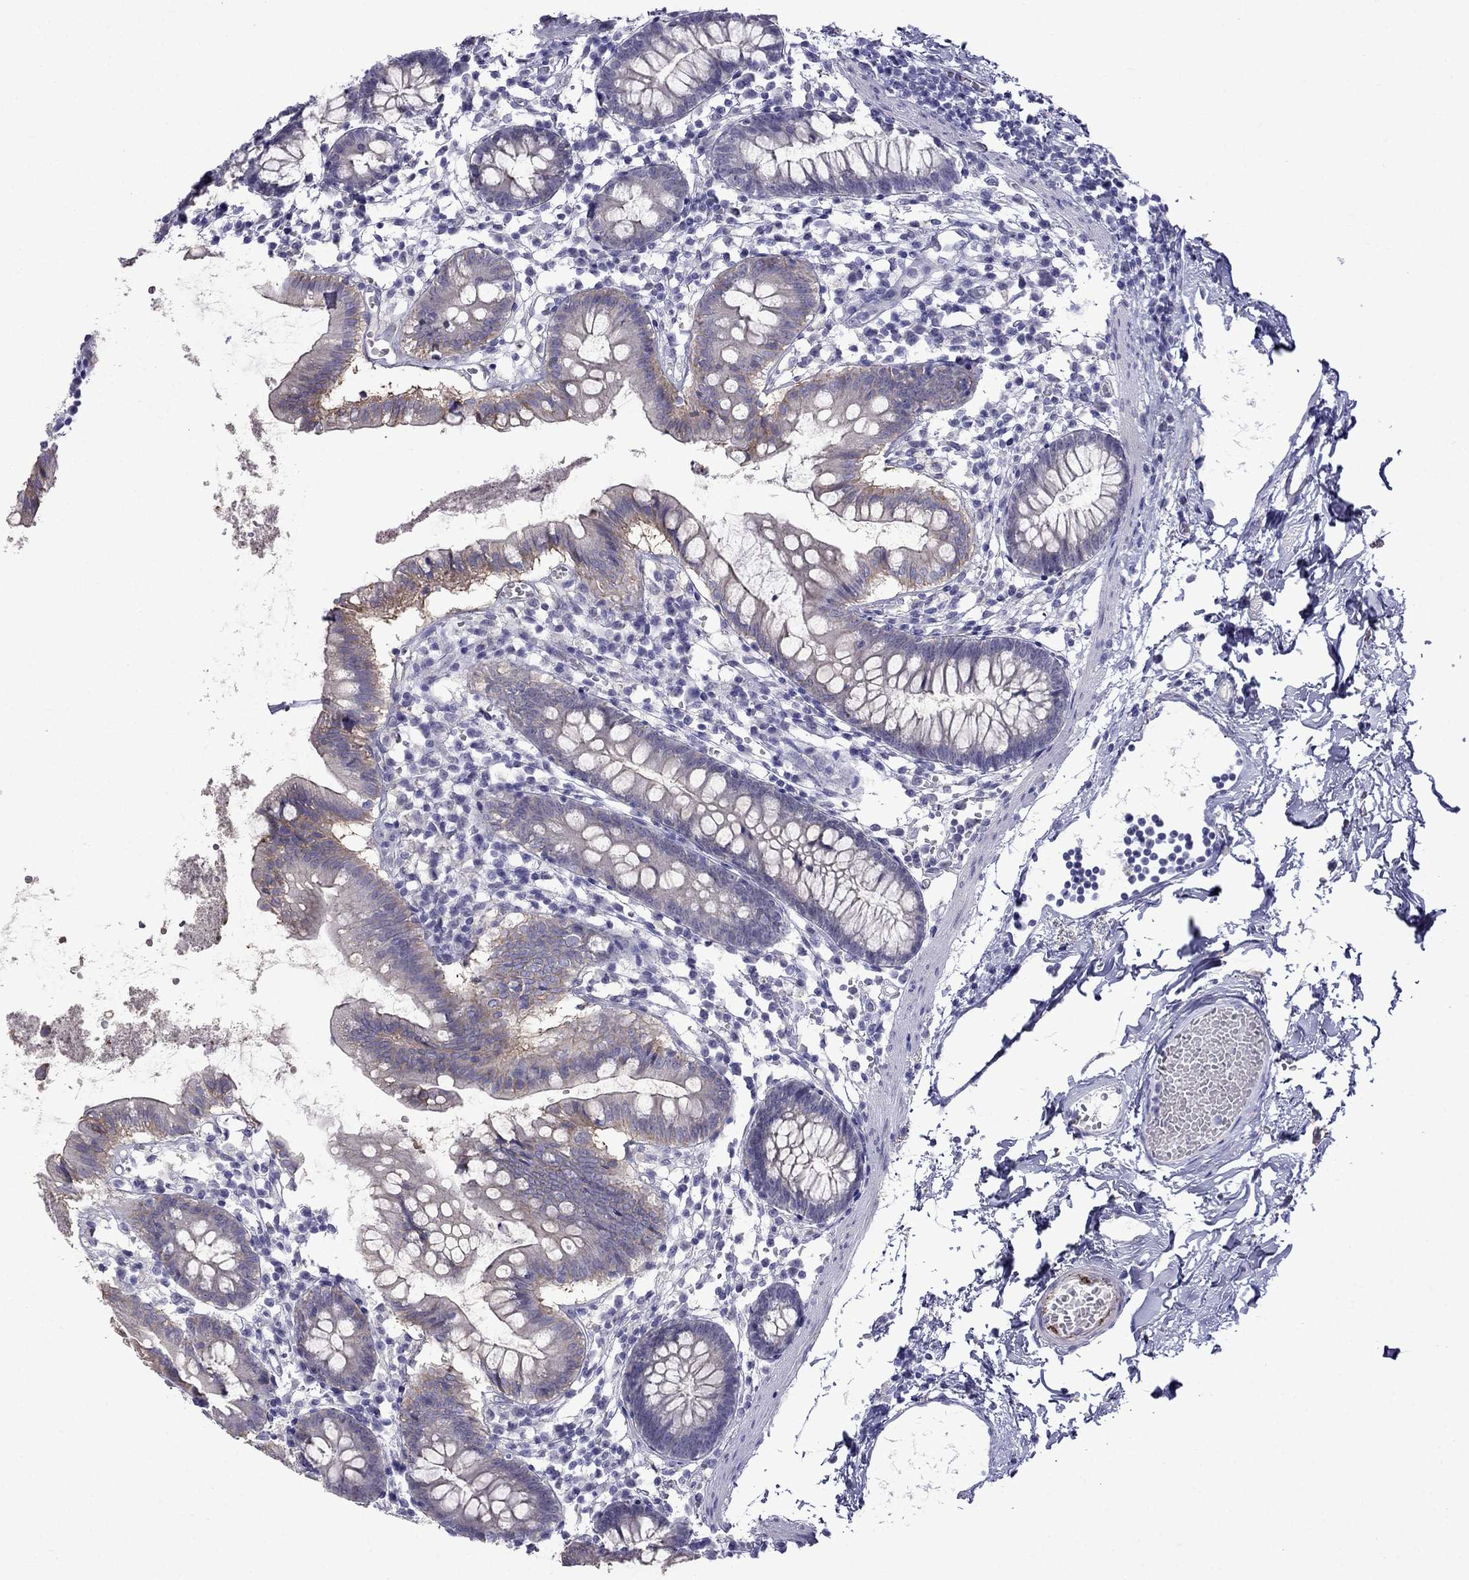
{"staining": {"intensity": "weak", "quantity": "<25%", "location": "cytoplasmic/membranous"}, "tissue": "small intestine", "cell_type": "Glandular cells", "image_type": "normal", "snomed": [{"axis": "morphology", "description": "Normal tissue, NOS"}, {"axis": "topography", "description": "Small intestine"}], "caption": "Protein analysis of unremarkable small intestine reveals no significant expression in glandular cells.", "gene": "MGP", "patient": {"sex": "female", "age": 90}}